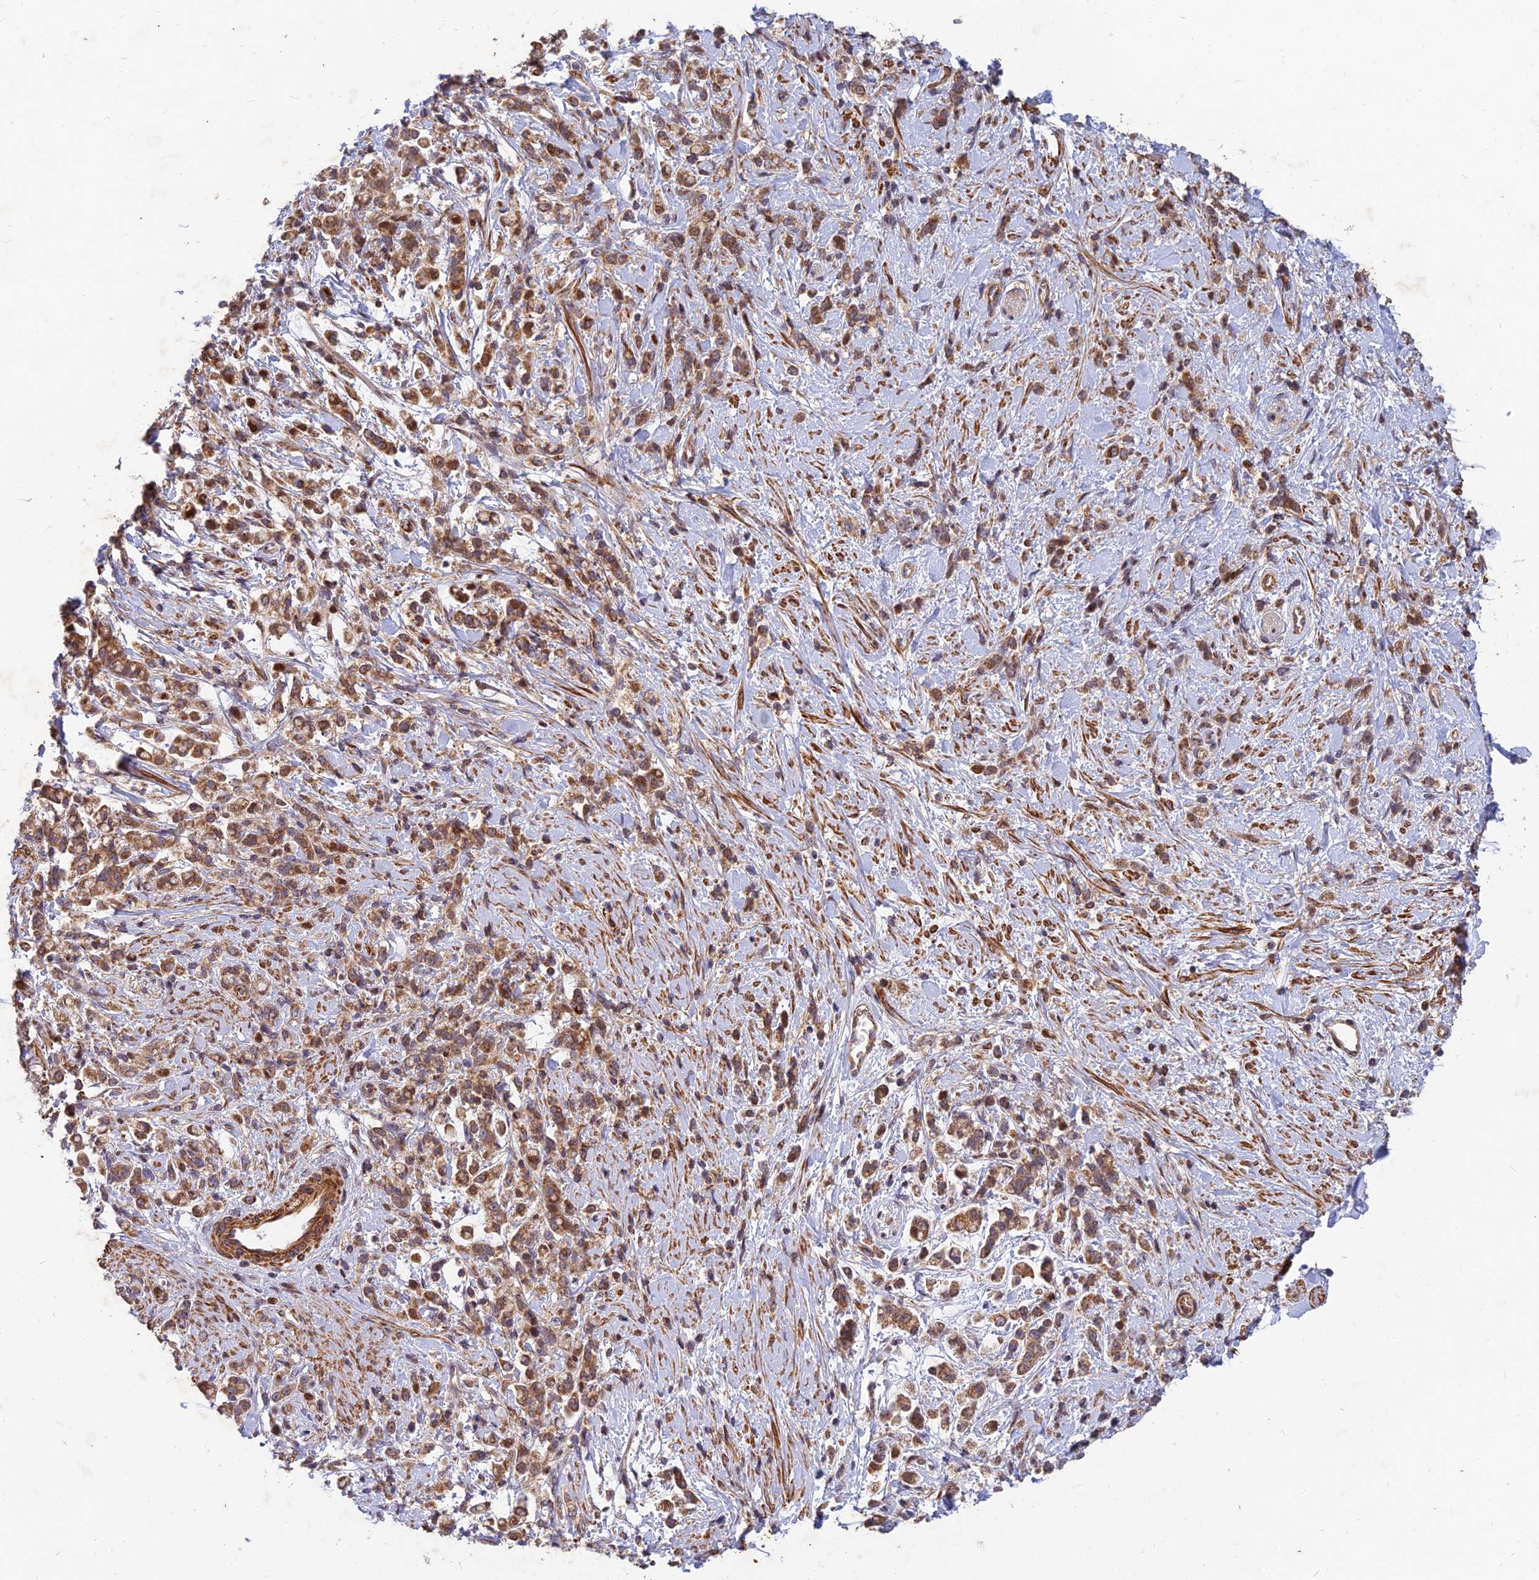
{"staining": {"intensity": "moderate", "quantity": ">75%", "location": "cytoplasmic/membranous,nuclear"}, "tissue": "stomach cancer", "cell_type": "Tumor cells", "image_type": "cancer", "snomed": [{"axis": "morphology", "description": "Adenocarcinoma, NOS"}, {"axis": "topography", "description": "Stomach"}], "caption": "Adenocarcinoma (stomach) was stained to show a protein in brown. There is medium levels of moderate cytoplasmic/membranous and nuclear staining in approximately >75% of tumor cells.", "gene": "RELCH", "patient": {"sex": "female", "age": 60}}